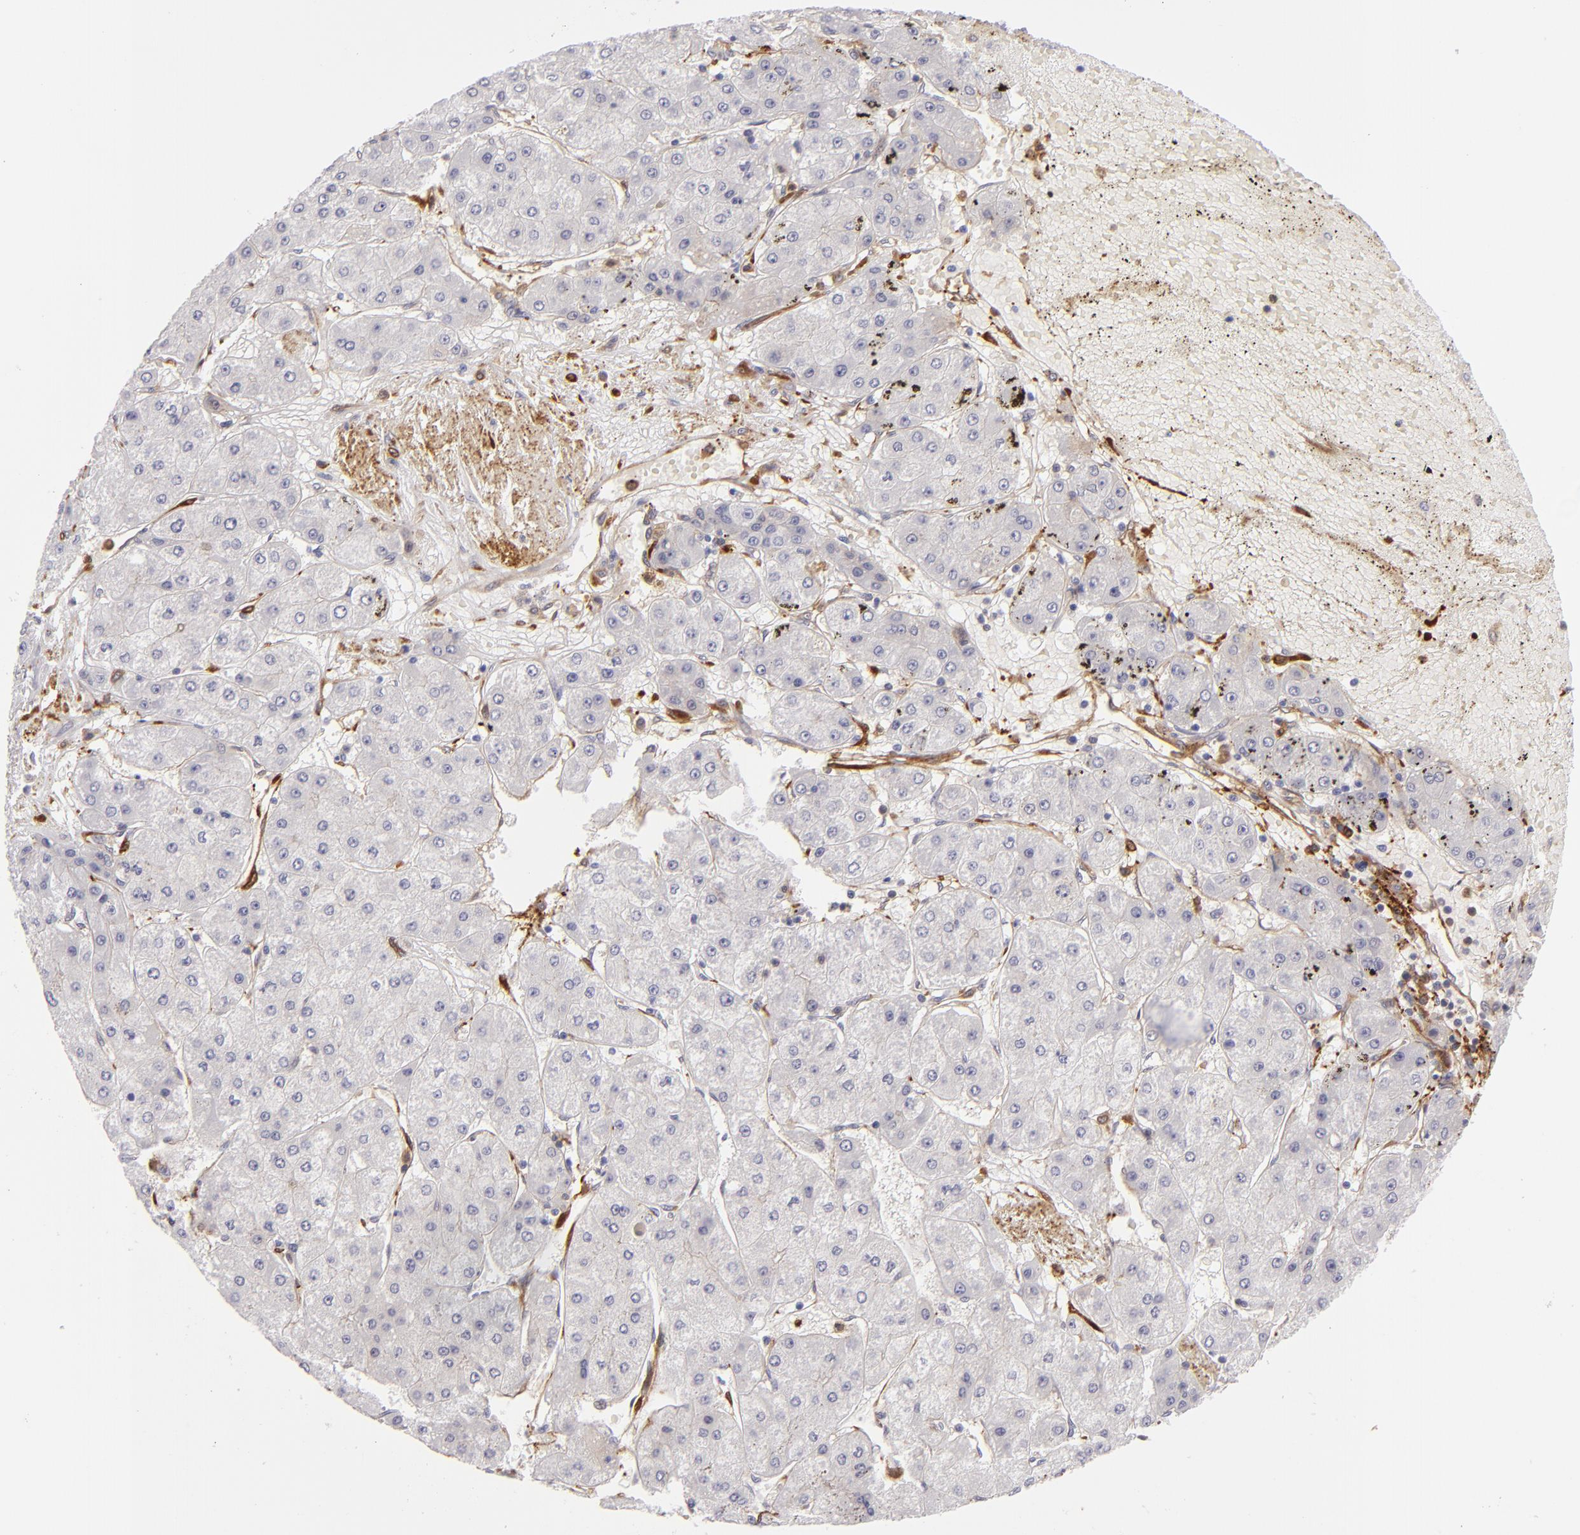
{"staining": {"intensity": "weak", "quantity": "<25%", "location": "cytoplasmic/membranous"}, "tissue": "liver cancer", "cell_type": "Tumor cells", "image_type": "cancer", "snomed": [{"axis": "morphology", "description": "Carcinoma, Hepatocellular, NOS"}, {"axis": "topography", "description": "Liver"}], "caption": "IHC histopathology image of liver hepatocellular carcinoma stained for a protein (brown), which demonstrates no expression in tumor cells.", "gene": "VCL", "patient": {"sex": "female", "age": 52}}